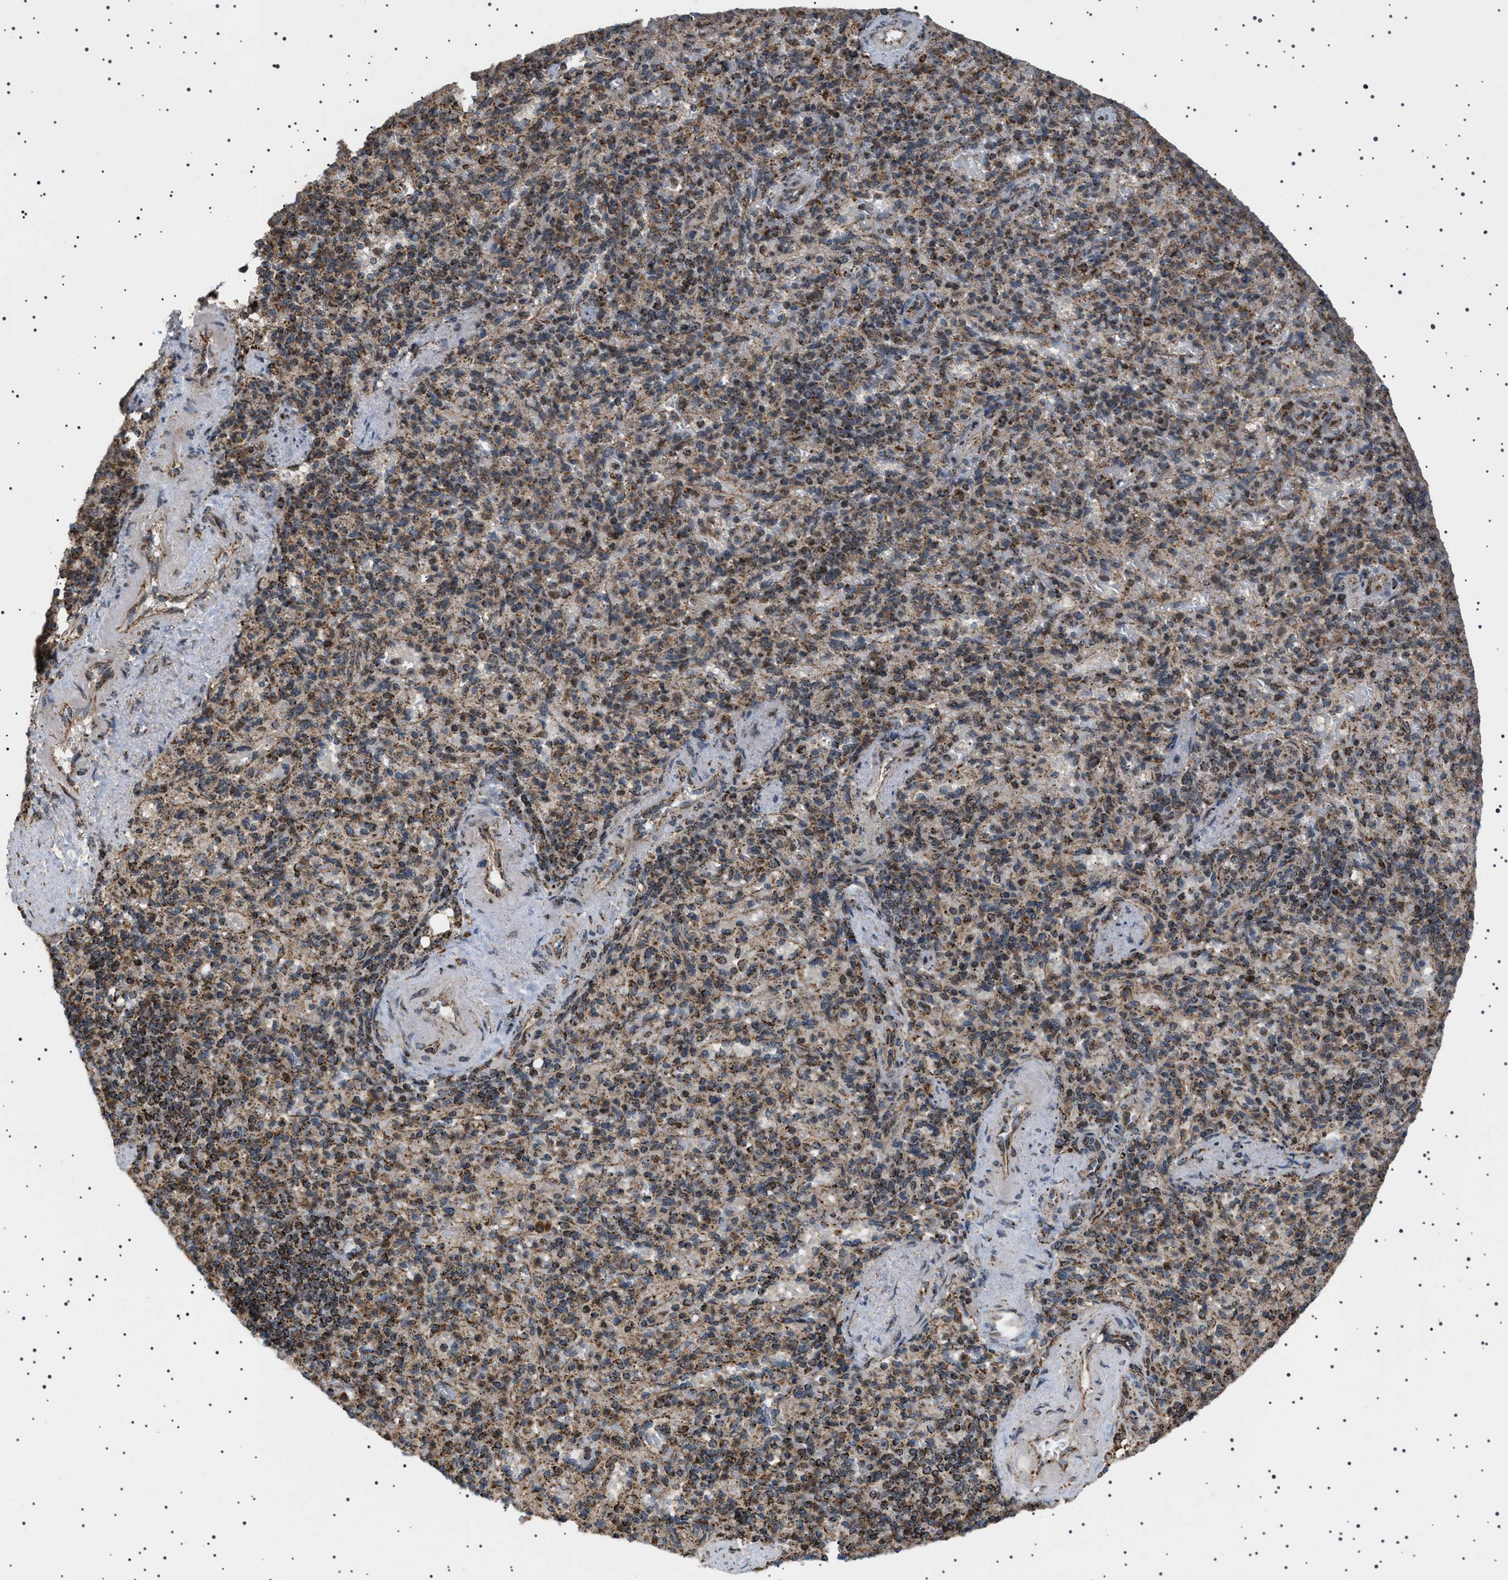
{"staining": {"intensity": "moderate", "quantity": ">75%", "location": "cytoplasmic/membranous"}, "tissue": "spleen", "cell_type": "Cells in red pulp", "image_type": "normal", "snomed": [{"axis": "morphology", "description": "Normal tissue, NOS"}, {"axis": "topography", "description": "Spleen"}], "caption": "The image reveals immunohistochemical staining of benign spleen. There is moderate cytoplasmic/membranous expression is appreciated in about >75% of cells in red pulp.", "gene": "MELK", "patient": {"sex": "female", "age": 74}}